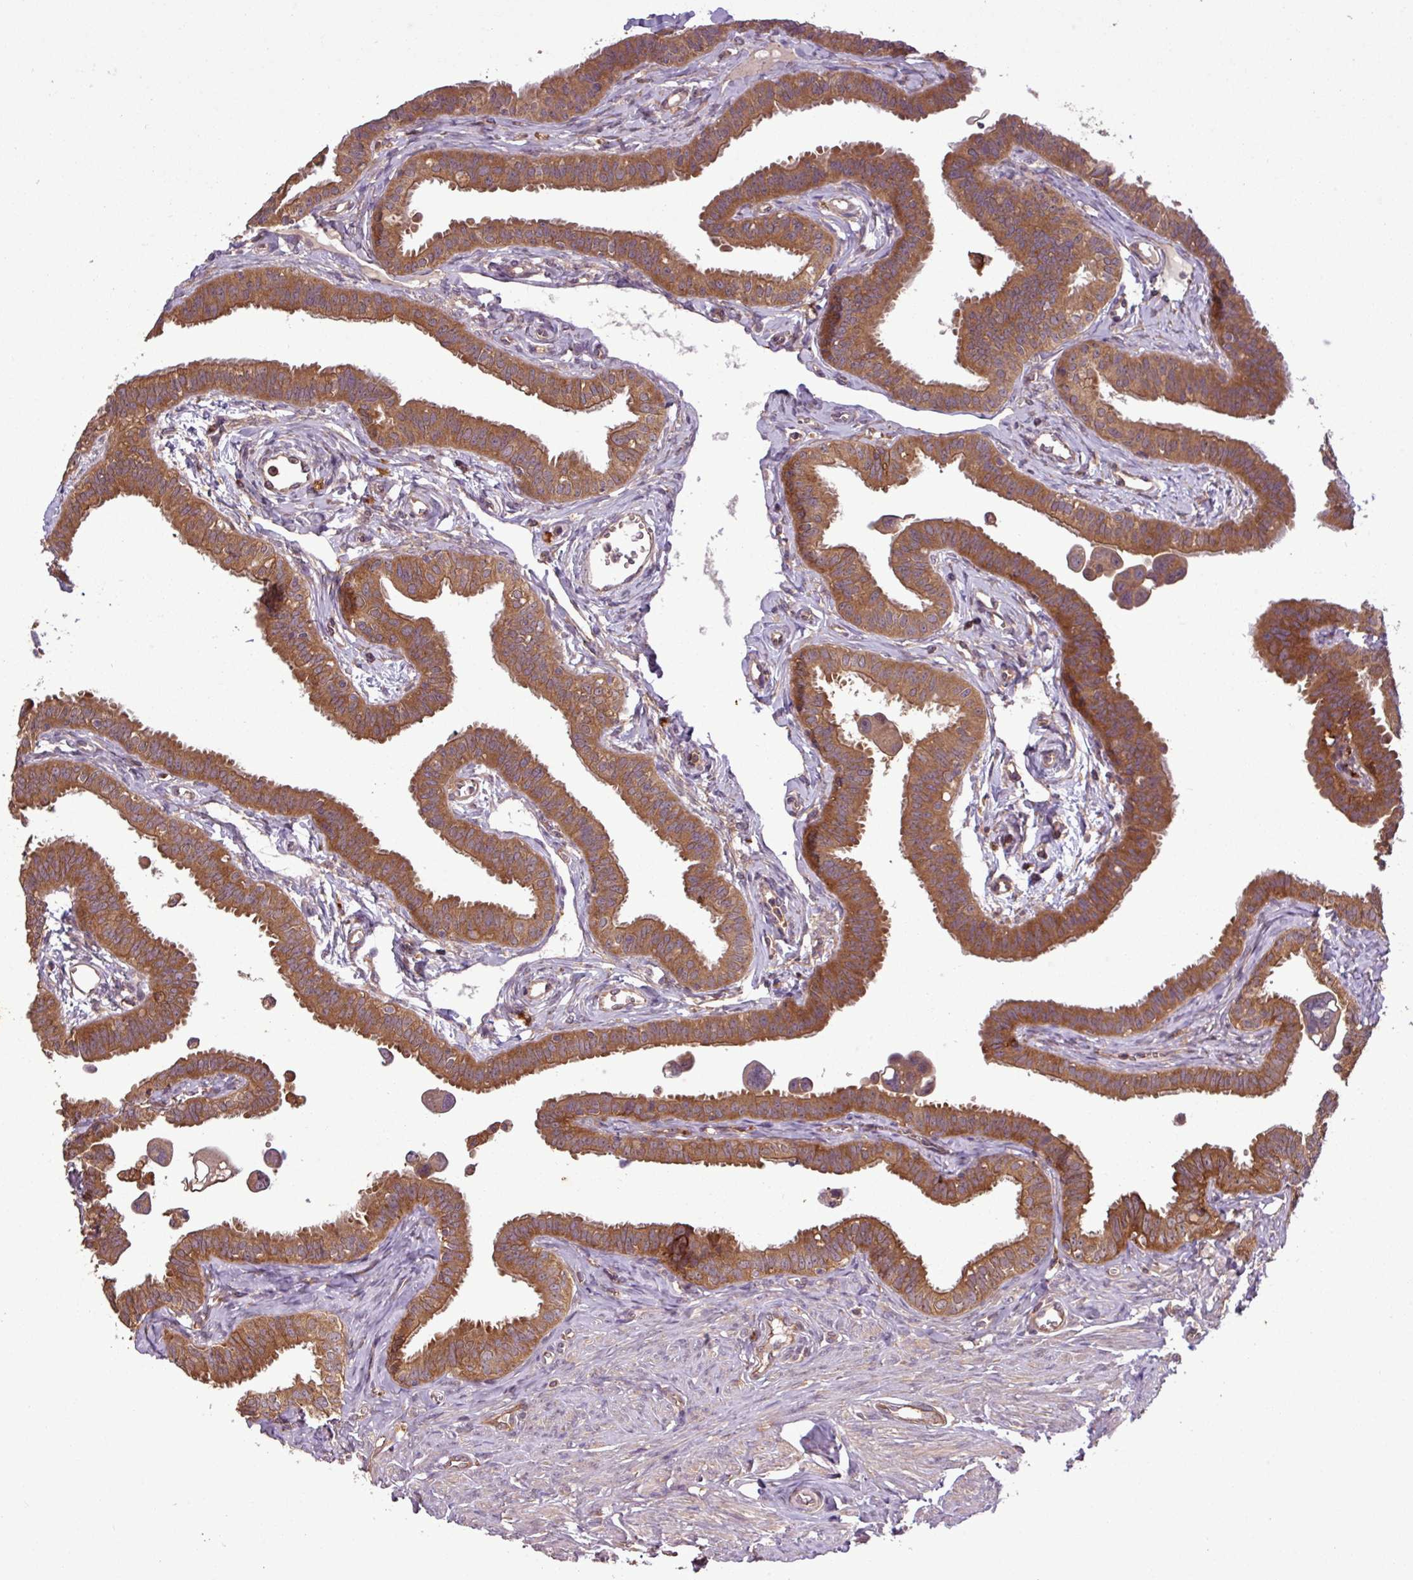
{"staining": {"intensity": "strong", "quantity": ">75%", "location": "cytoplasmic/membranous"}, "tissue": "fallopian tube", "cell_type": "Glandular cells", "image_type": "normal", "snomed": [{"axis": "morphology", "description": "Normal tissue, NOS"}, {"axis": "morphology", "description": "Carcinoma, NOS"}, {"axis": "topography", "description": "Fallopian tube"}, {"axis": "topography", "description": "Ovary"}], "caption": "This histopathology image shows unremarkable fallopian tube stained with immunohistochemistry (IHC) to label a protein in brown. The cytoplasmic/membranous of glandular cells show strong positivity for the protein. Nuclei are counter-stained blue.", "gene": "SIRPB2", "patient": {"sex": "female", "age": 59}}